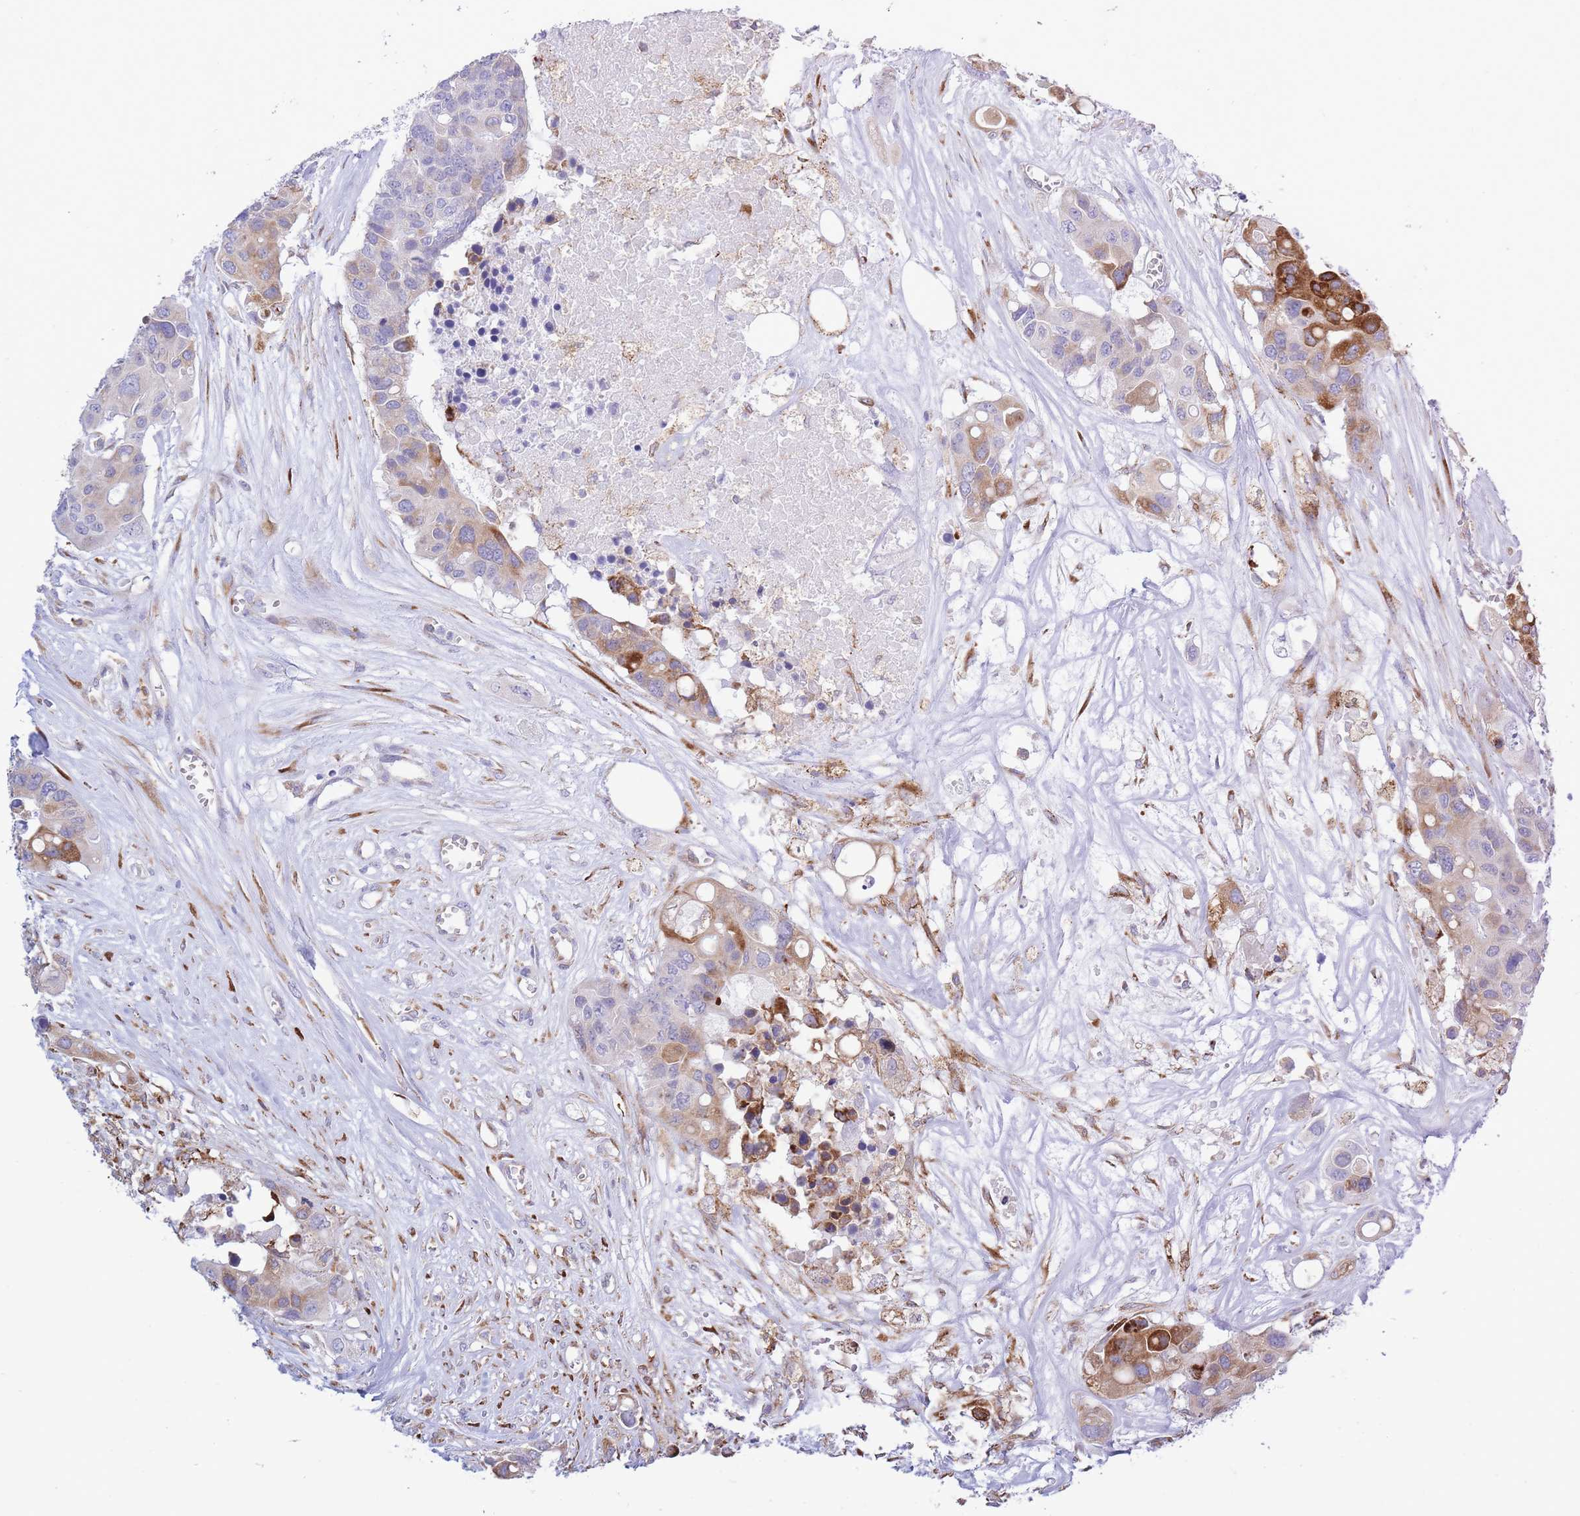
{"staining": {"intensity": "moderate", "quantity": "25%-75%", "location": "cytoplasmic/membranous"}, "tissue": "colorectal cancer", "cell_type": "Tumor cells", "image_type": "cancer", "snomed": [{"axis": "morphology", "description": "Adenocarcinoma, NOS"}, {"axis": "topography", "description": "Colon"}], "caption": "Immunohistochemical staining of colorectal adenocarcinoma exhibits medium levels of moderate cytoplasmic/membranous protein expression in approximately 25%-75% of tumor cells. The staining is performed using DAB brown chromogen to label protein expression. The nuclei are counter-stained blue using hematoxylin.", "gene": "MYDGF", "patient": {"sex": "male", "age": 77}}